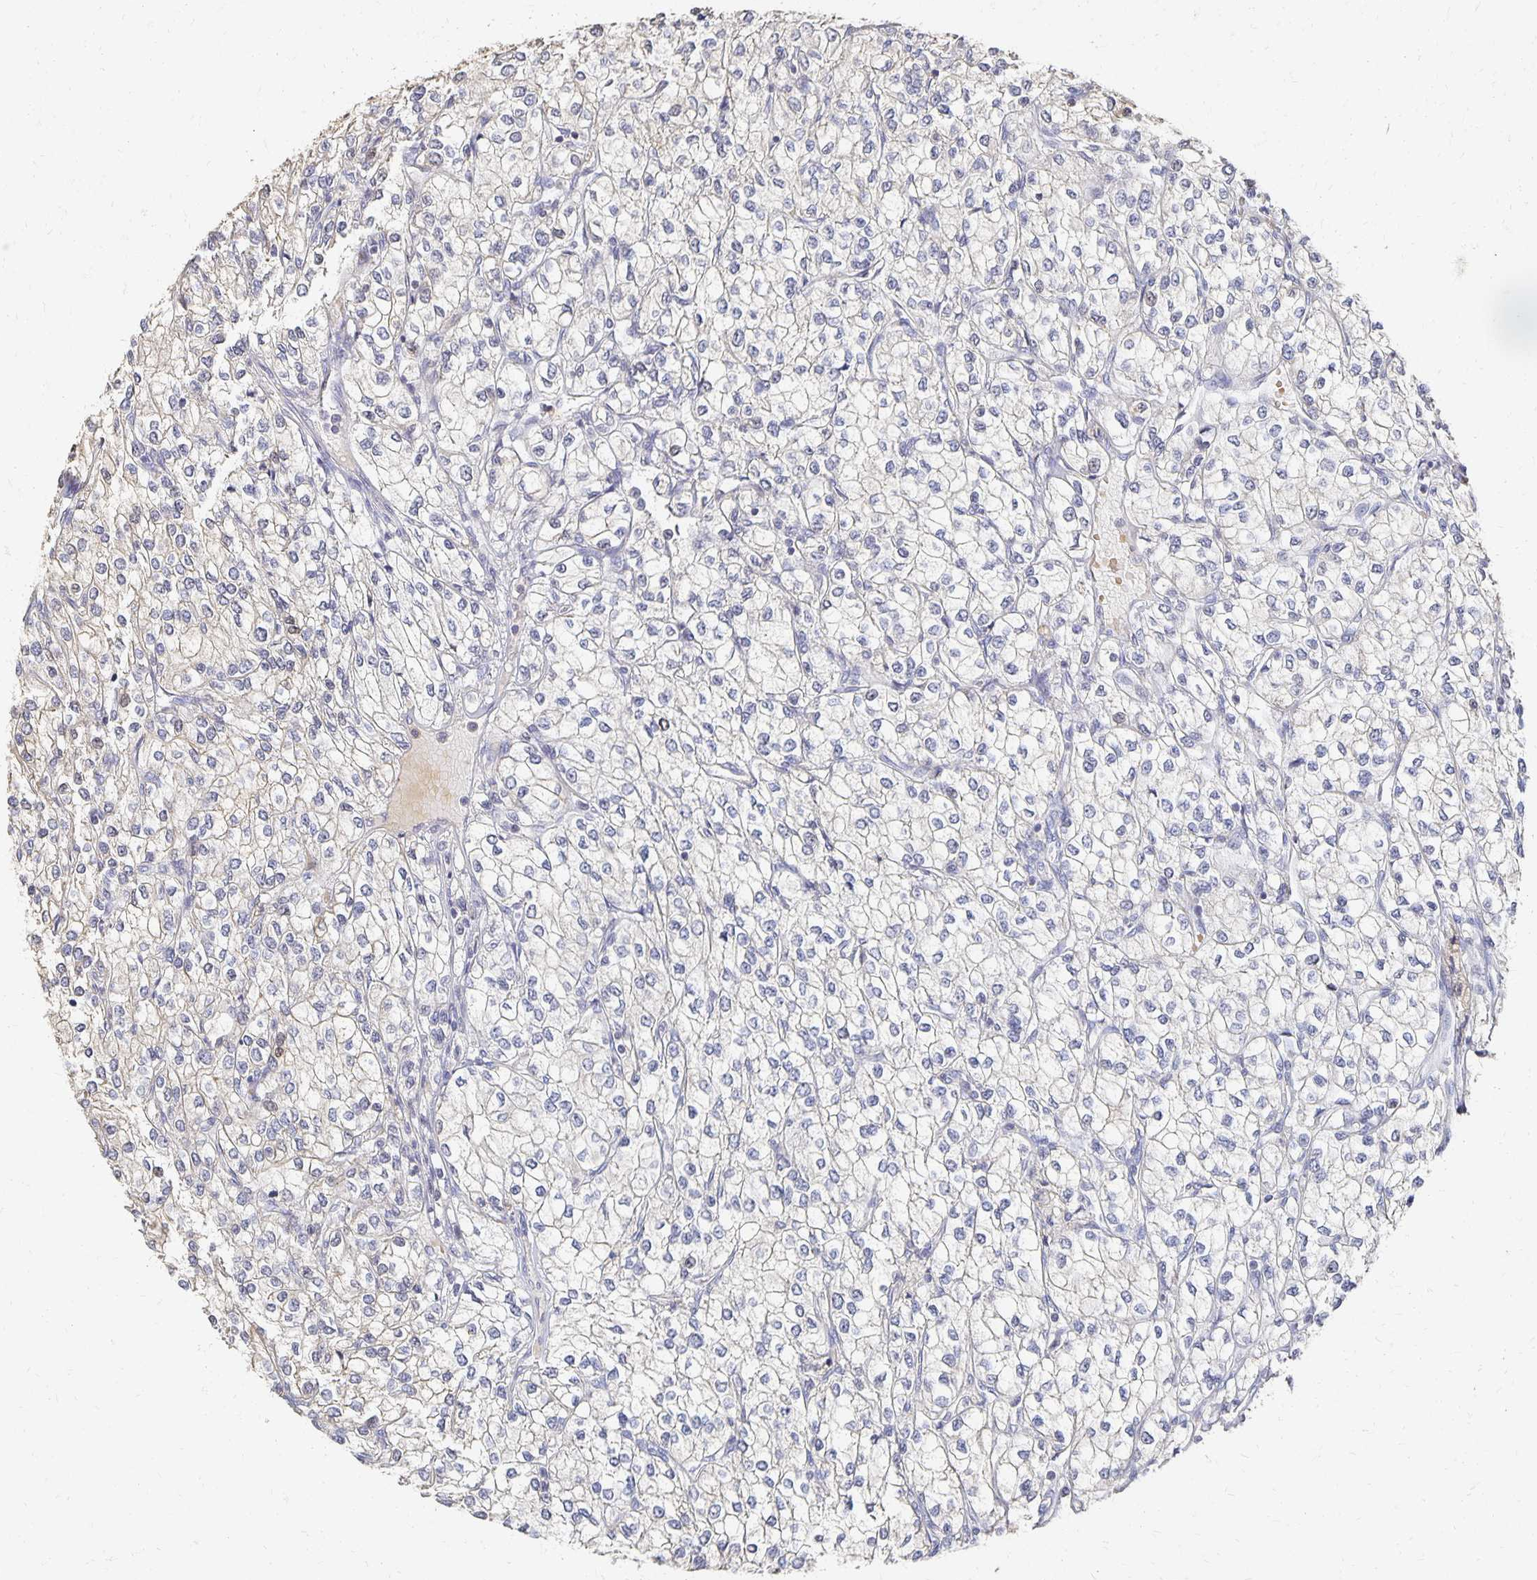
{"staining": {"intensity": "negative", "quantity": "none", "location": "none"}, "tissue": "renal cancer", "cell_type": "Tumor cells", "image_type": "cancer", "snomed": [{"axis": "morphology", "description": "Adenocarcinoma, NOS"}, {"axis": "topography", "description": "Kidney"}], "caption": "Immunohistochemistry micrograph of human renal cancer (adenocarcinoma) stained for a protein (brown), which exhibits no positivity in tumor cells.", "gene": "CST6", "patient": {"sex": "male", "age": 80}}